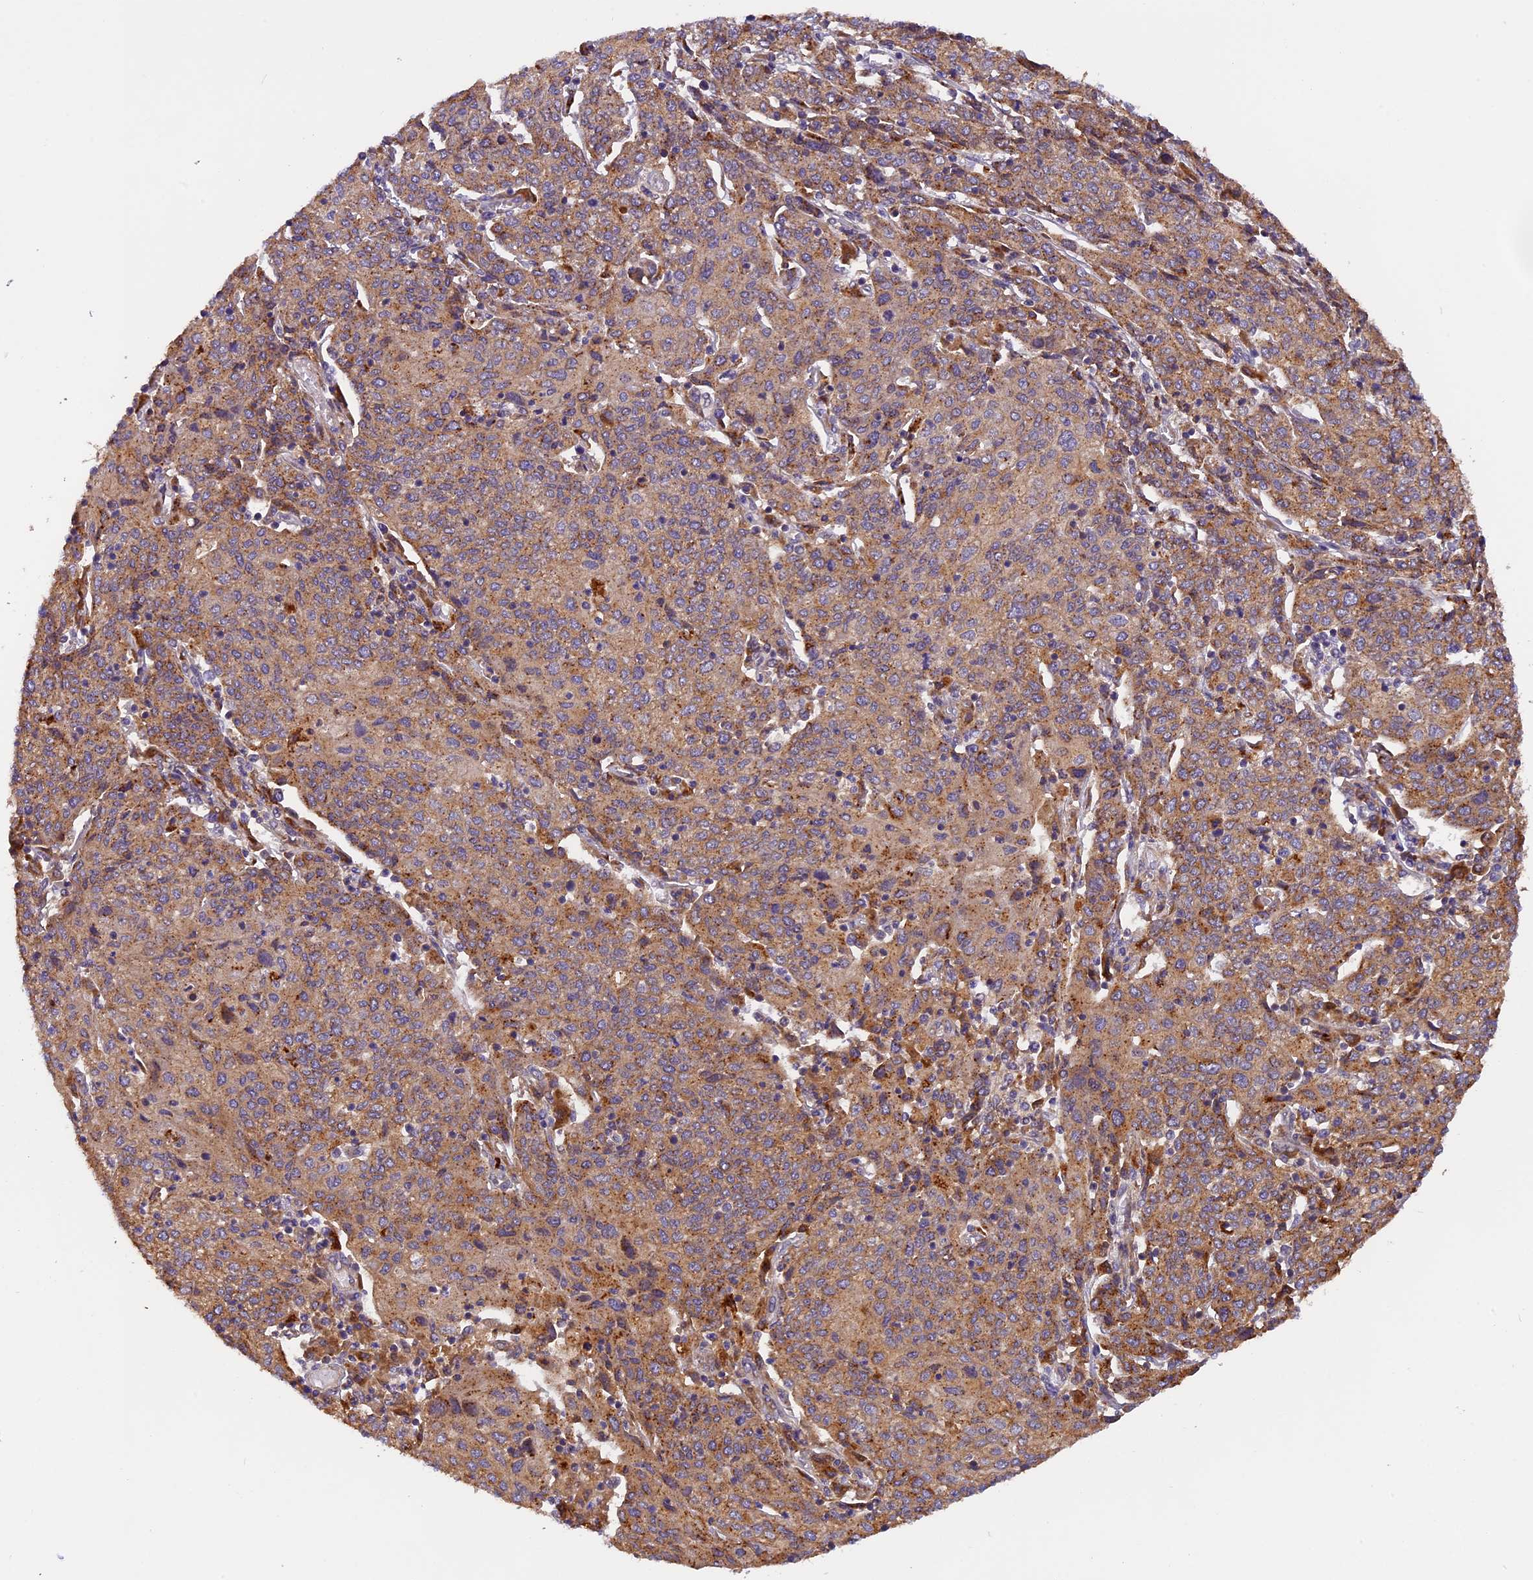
{"staining": {"intensity": "moderate", "quantity": ">75%", "location": "cytoplasmic/membranous"}, "tissue": "cervical cancer", "cell_type": "Tumor cells", "image_type": "cancer", "snomed": [{"axis": "morphology", "description": "Squamous cell carcinoma, NOS"}, {"axis": "topography", "description": "Cervix"}], "caption": "Brown immunohistochemical staining in human squamous cell carcinoma (cervical) demonstrates moderate cytoplasmic/membranous expression in about >75% of tumor cells.", "gene": "COPE", "patient": {"sex": "female", "age": 67}}